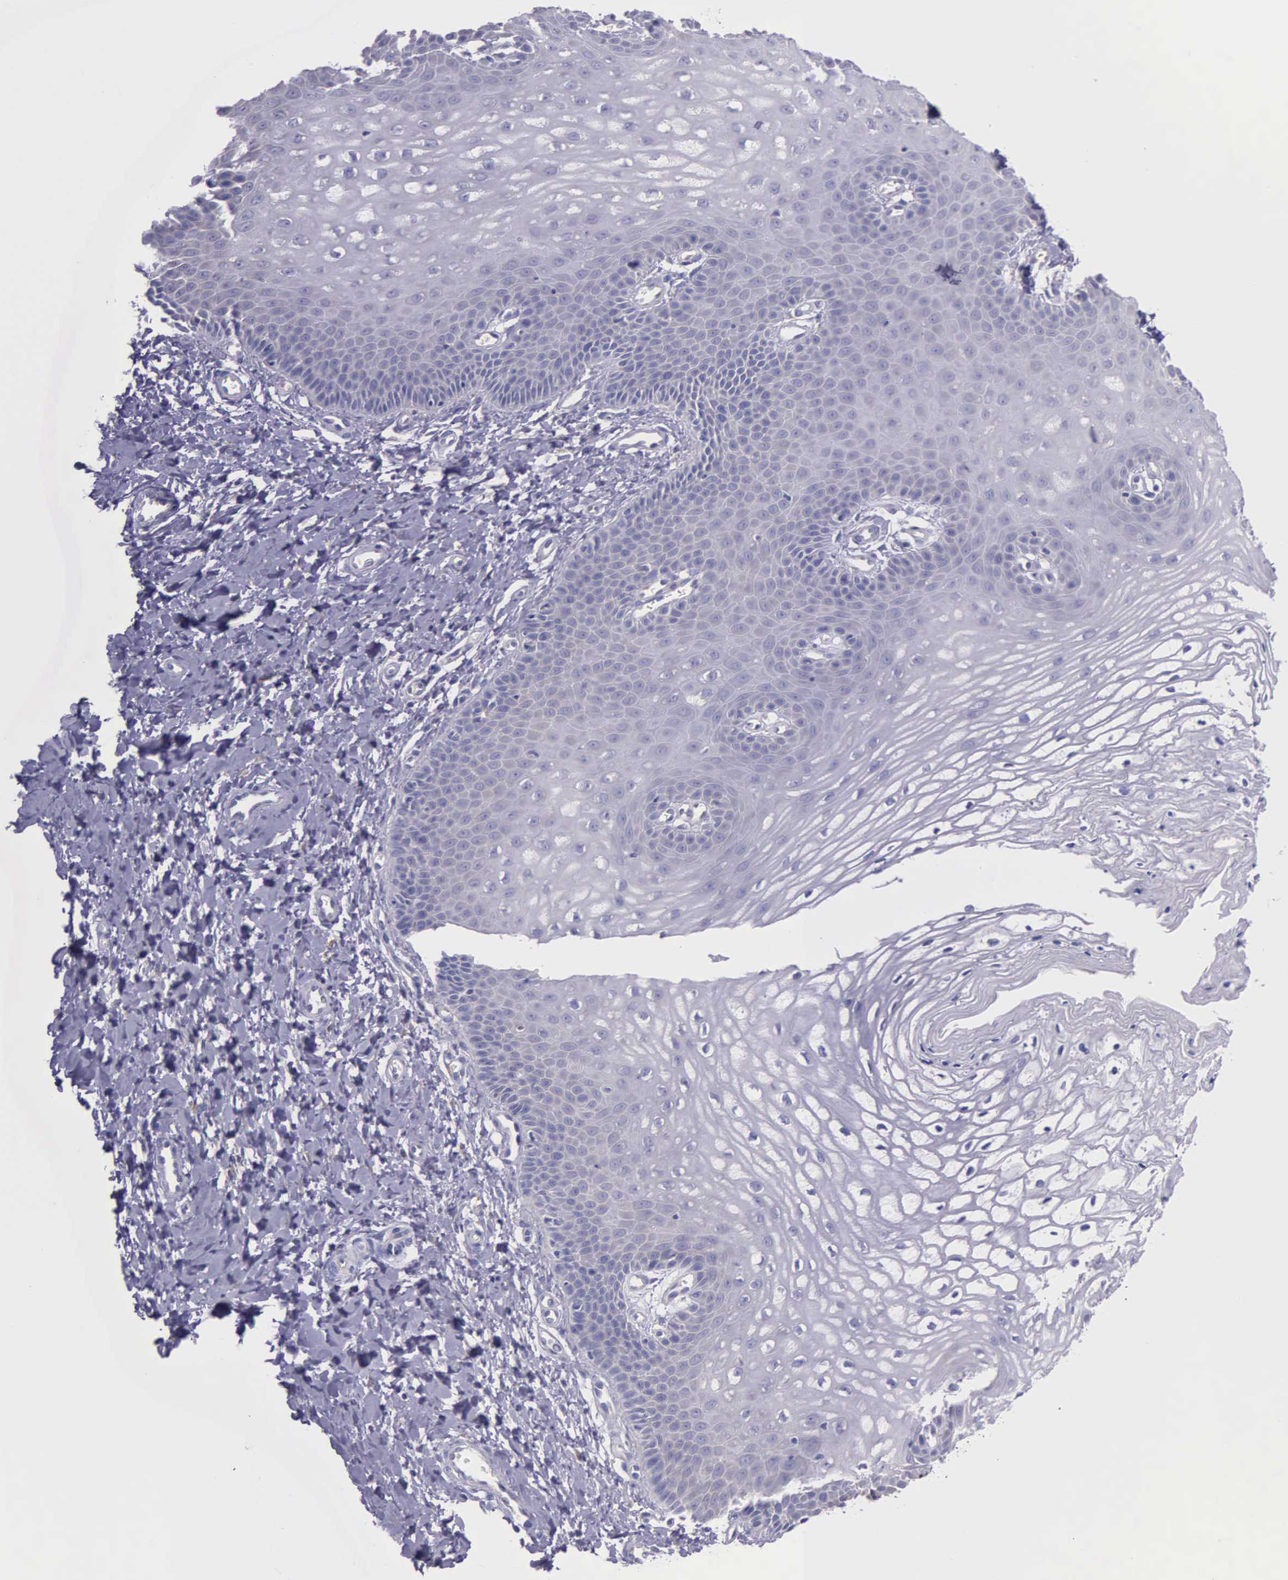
{"staining": {"intensity": "negative", "quantity": "none", "location": "none"}, "tissue": "vagina", "cell_type": "Squamous epithelial cells", "image_type": "normal", "snomed": [{"axis": "morphology", "description": "Normal tissue, NOS"}, {"axis": "topography", "description": "Vagina"}], "caption": "Micrograph shows no significant protein expression in squamous epithelial cells of benign vagina.", "gene": "CTAGE15", "patient": {"sex": "female", "age": 68}}